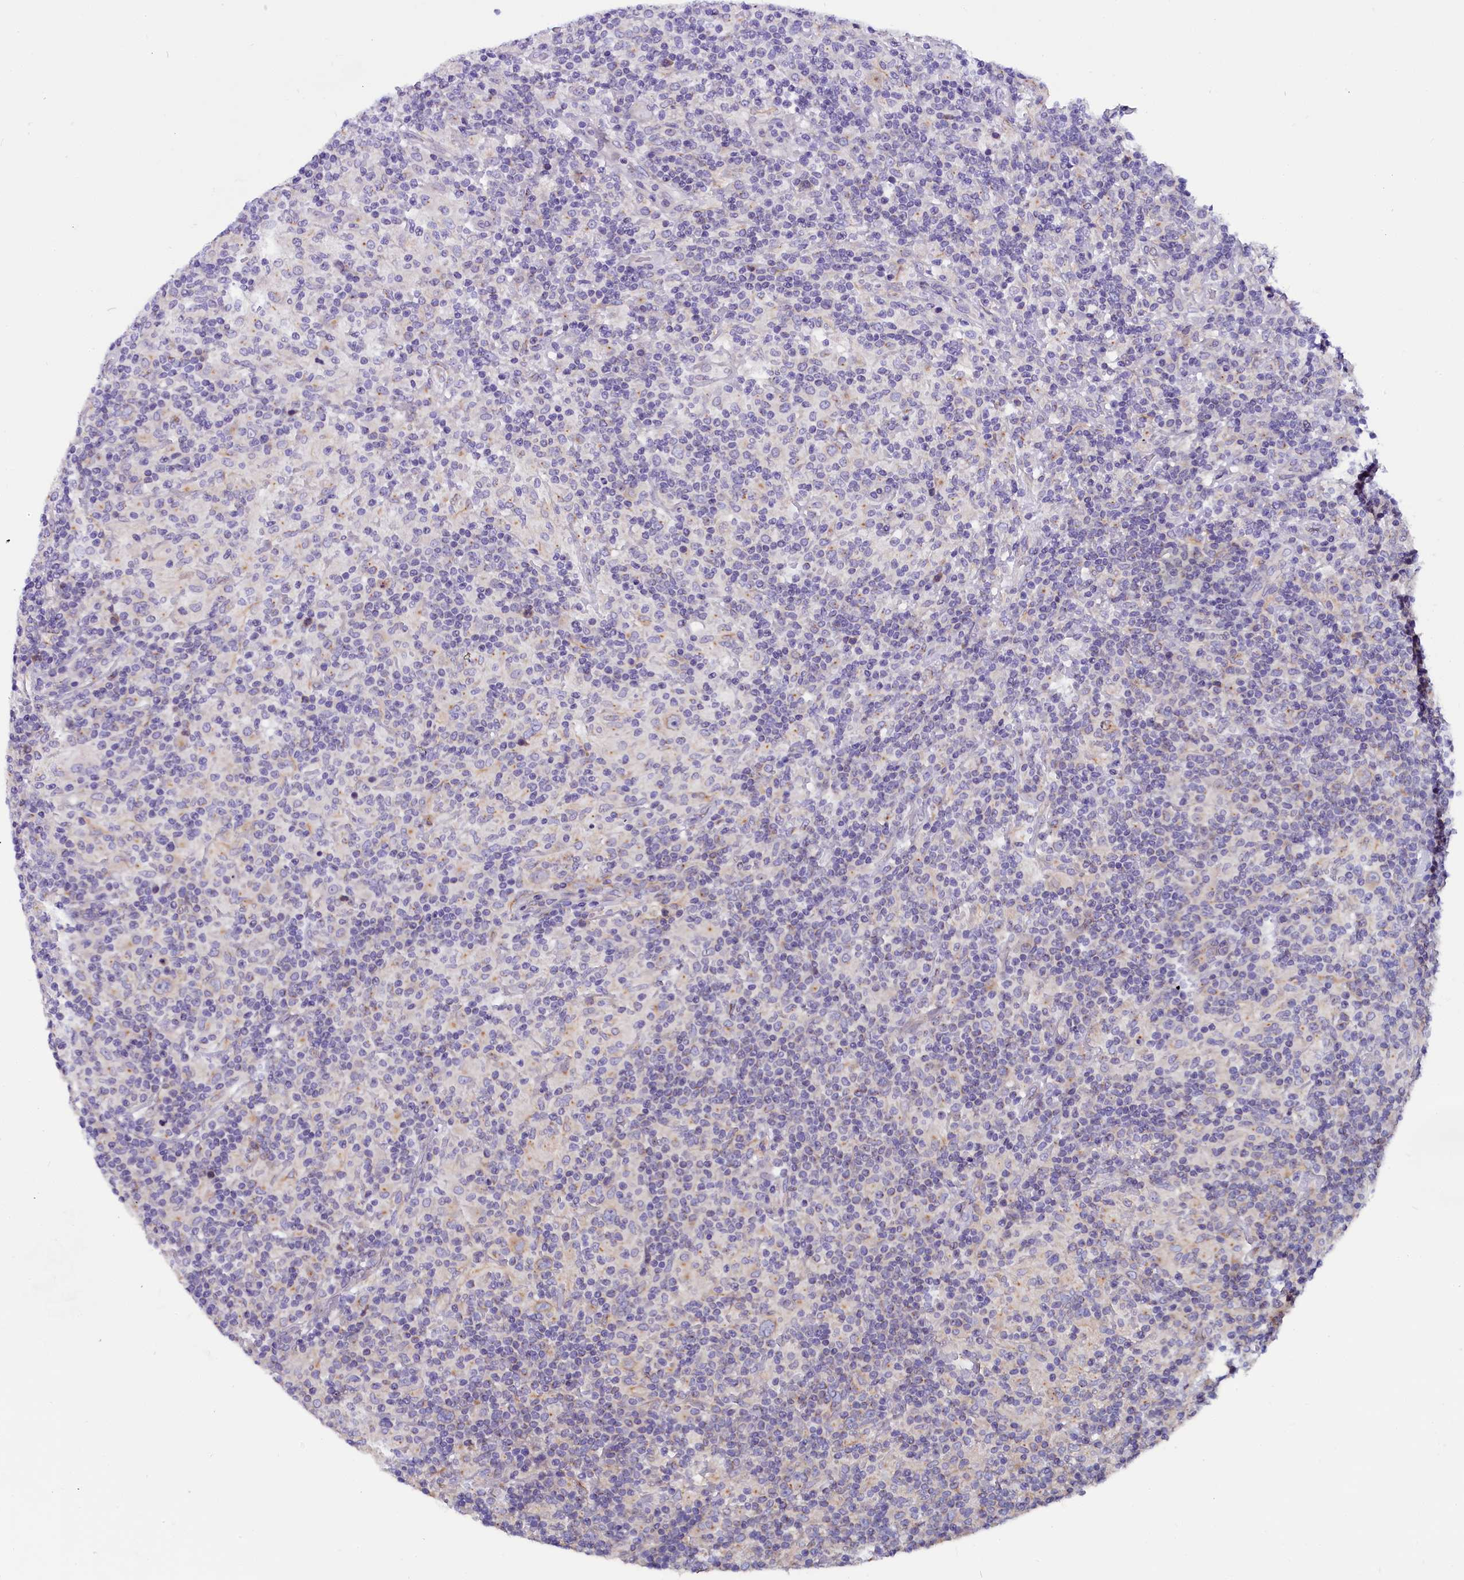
{"staining": {"intensity": "negative", "quantity": "none", "location": "none"}, "tissue": "lymphoma", "cell_type": "Tumor cells", "image_type": "cancer", "snomed": [{"axis": "morphology", "description": "Hodgkin's disease, NOS"}, {"axis": "topography", "description": "Lymph node"}], "caption": "Tumor cells are negative for brown protein staining in Hodgkin's disease.", "gene": "CEP170", "patient": {"sex": "male", "age": 70}}